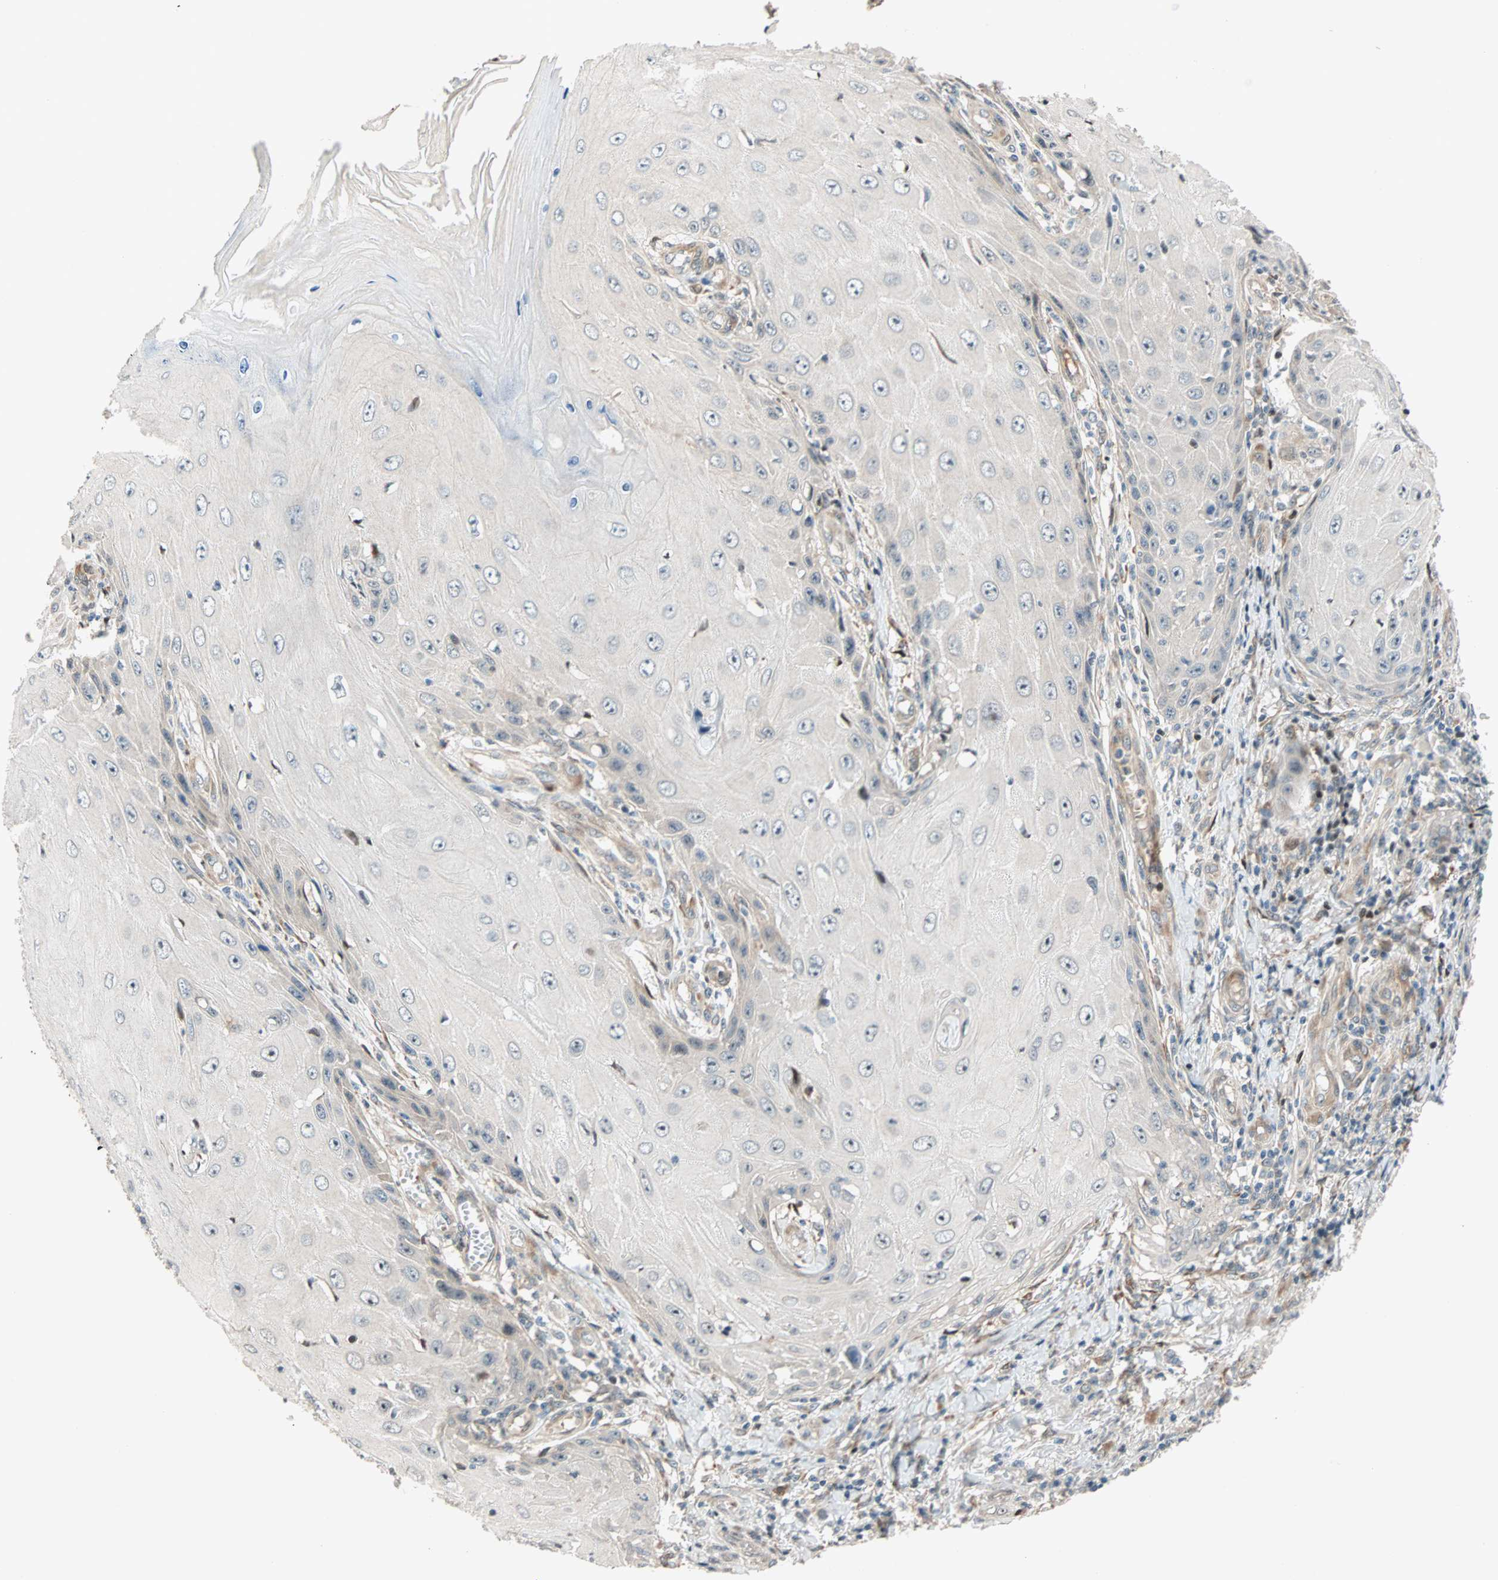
{"staining": {"intensity": "weak", "quantity": "<25%", "location": "cytoplasmic/membranous"}, "tissue": "skin cancer", "cell_type": "Tumor cells", "image_type": "cancer", "snomed": [{"axis": "morphology", "description": "Squamous cell carcinoma, NOS"}, {"axis": "topography", "description": "Skin"}], "caption": "IHC photomicrograph of skin squamous cell carcinoma stained for a protein (brown), which displays no positivity in tumor cells.", "gene": "HECW1", "patient": {"sex": "female", "age": 73}}